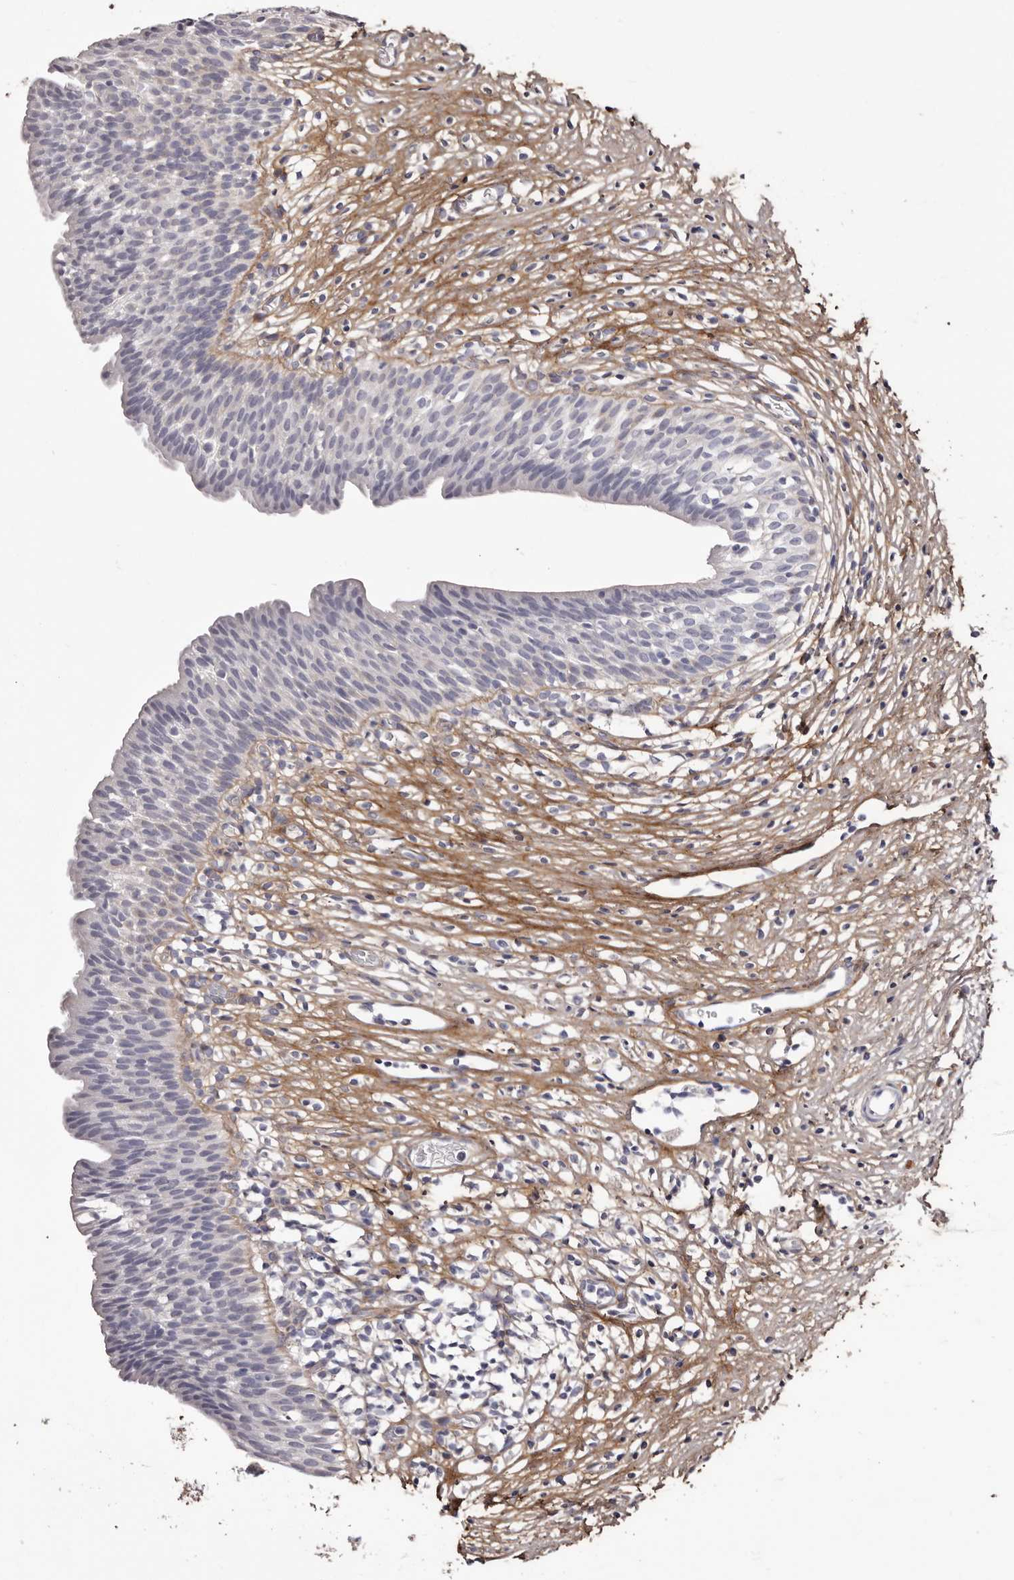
{"staining": {"intensity": "negative", "quantity": "none", "location": "none"}, "tissue": "urinary bladder", "cell_type": "Urothelial cells", "image_type": "normal", "snomed": [{"axis": "morphology", "description": "Normal tissue, NOS"}, {"axis": "topography", "description": "Urinary bladder"}], "caption": "Human urinary bladder stained for a protein using immunohistochemistry exhibits no positivity in urothelial cells.", "gene": "COL6A1", "patient": {"sex": "male", "age": 1}}